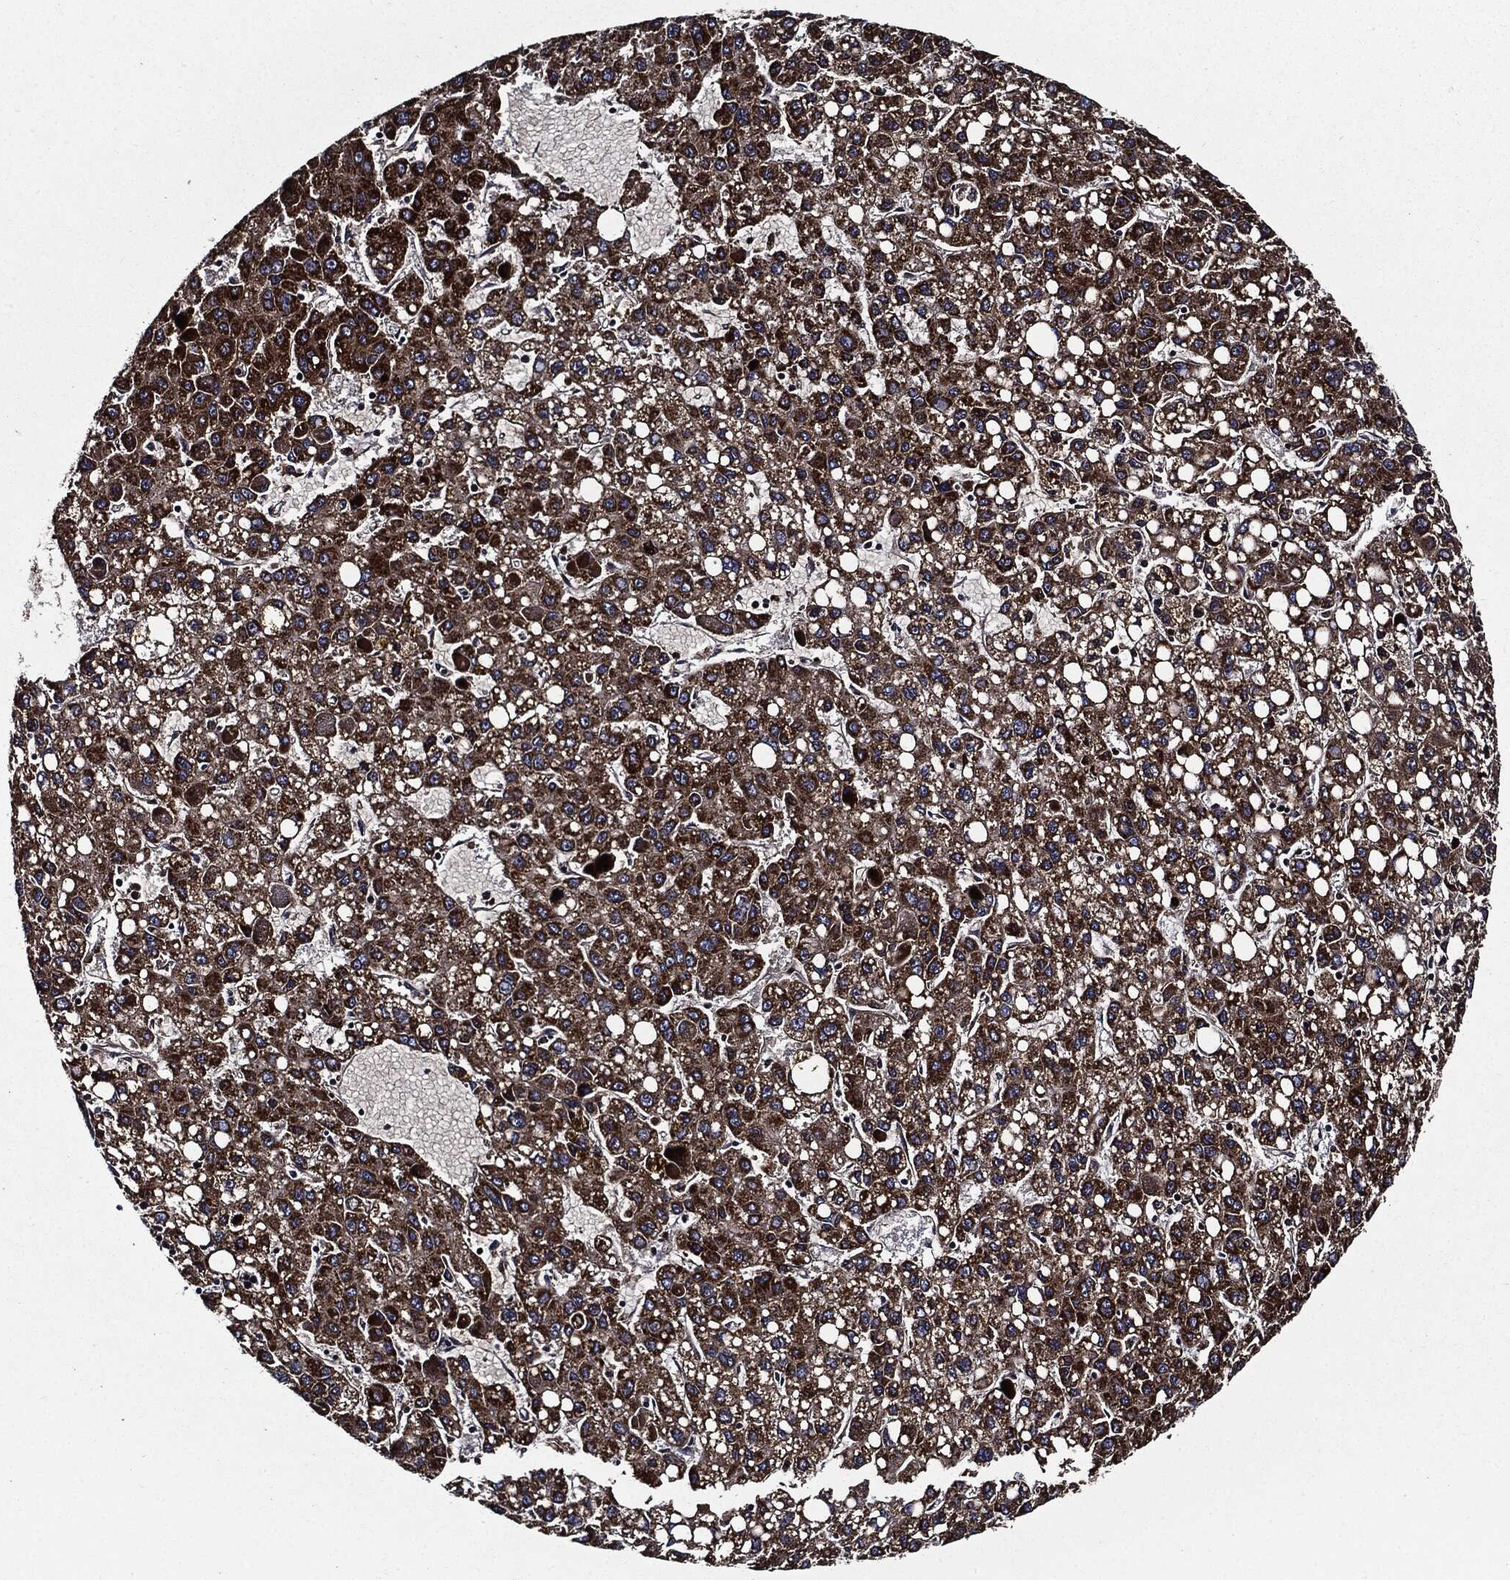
{"staining": {"intensity": "strong", "quantity": ">75%", "location": "cytoplasmic/membranous"}, "tissue": "liver cancer", "cell_type": "Tumor cells", "image_type": "cancer", "snomed": [{"axis": "morphology", "description": "Carcinoma, Hepatocellular, NOS"}, {"axis": "topography", "description": "Liver"}], "caption": "High-power microscopy captured an immunohistochemistry (IHC) photomicrograph of liver cancer (hepatocellular carcinoma), revealing strong cytoplasmic/membranous staining in approximately >75% of tumor cells. Immunohistochemistry stains the protein in brown and the nuclei are stained blue.", "gene": "HTT", "patient": {"sex": "female", "age": 82}}